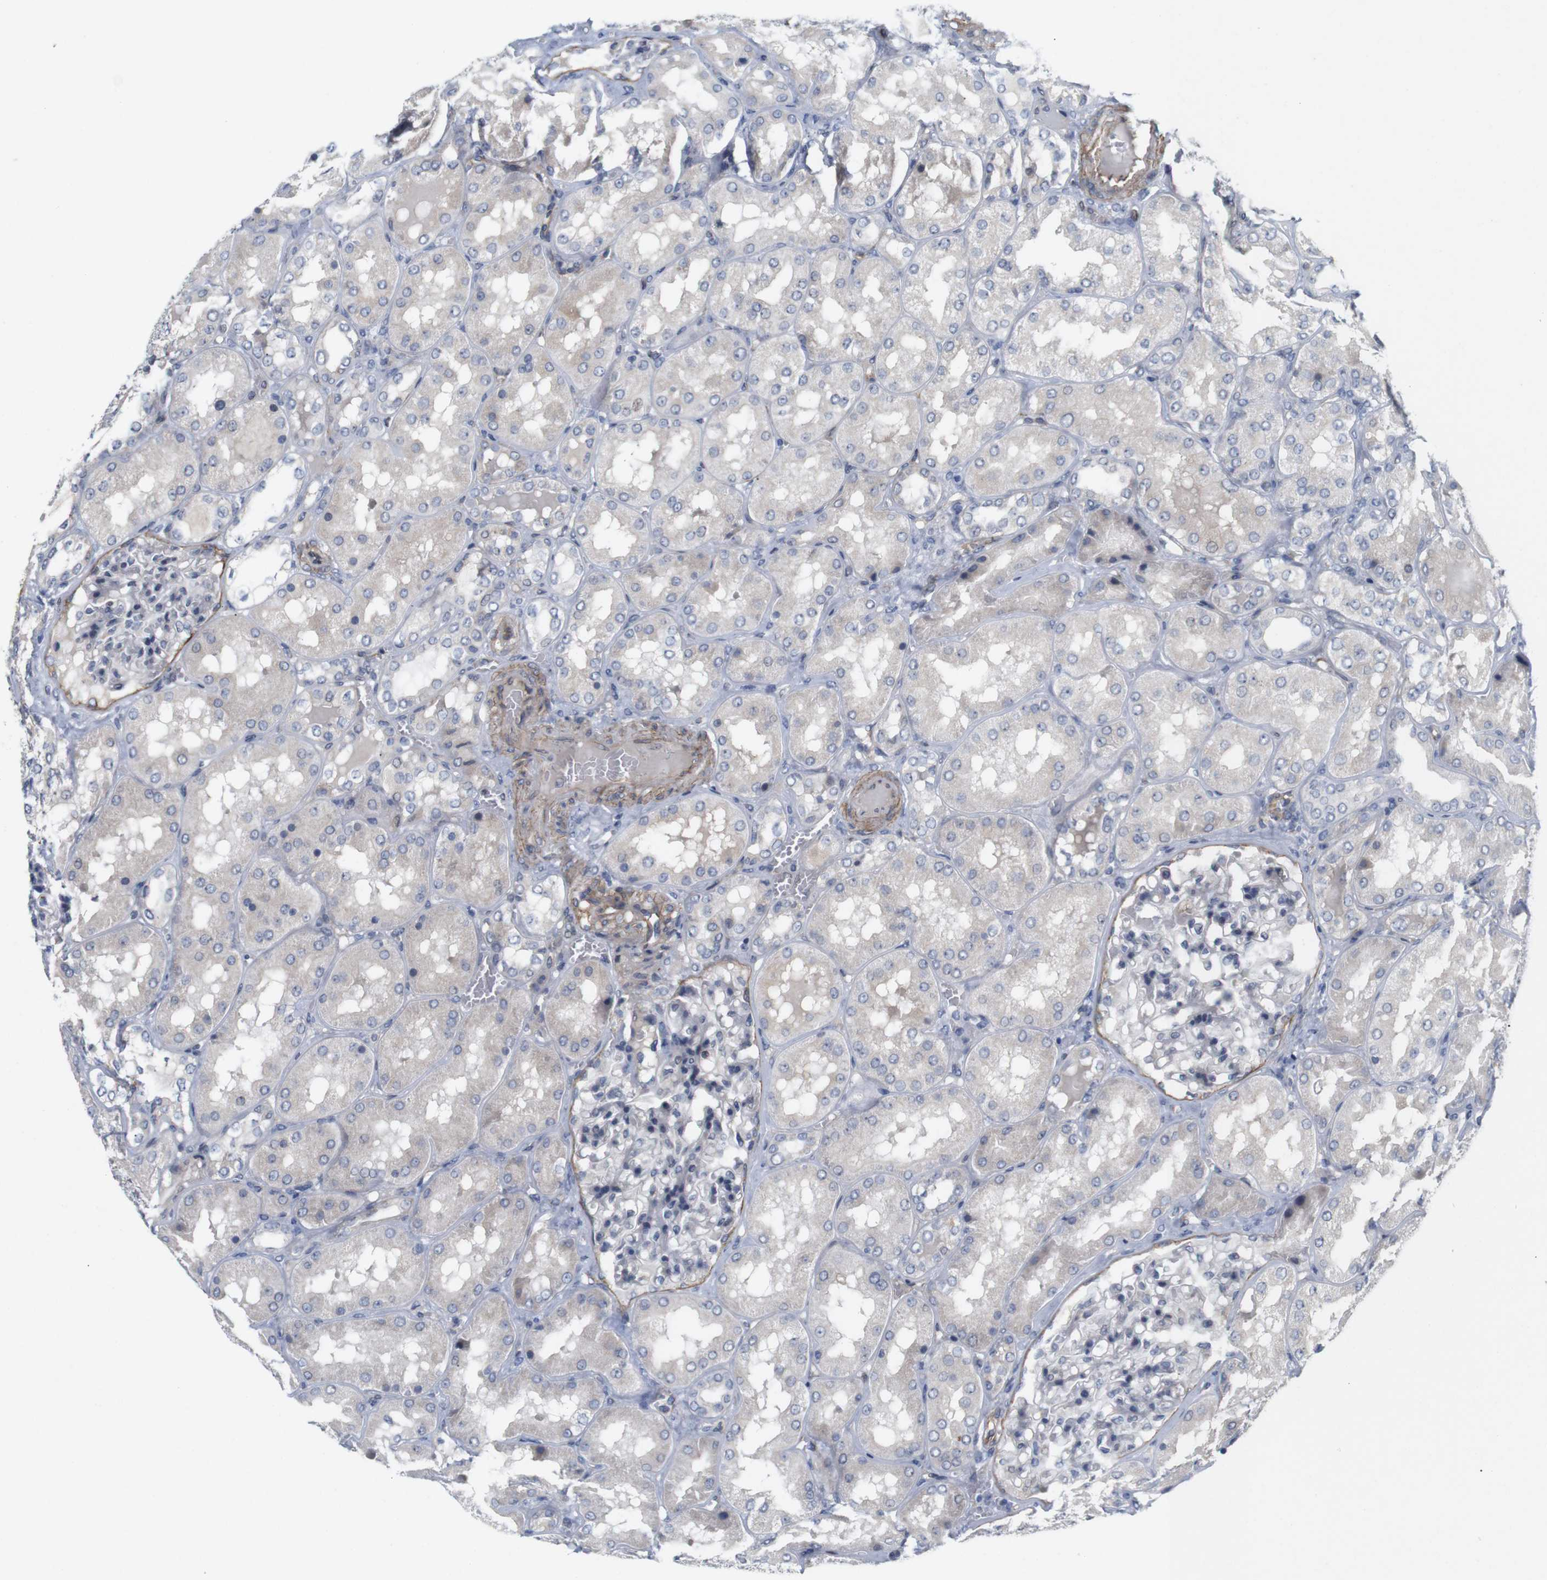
{"staining": {"intensity": "negative", "quantity": "none", "location": "none"}, "tissue": "kidney", "cell_type": "Cells in glomeruli", "image_type": "normal", "snomed": [{"axis": "morphology", "description": "Normal tissue, NOS"}, {"axis": "topography", "description": "Kidney"}], "caption": "Protein analysis of unremarkable kidney displays no significant expression in cells in glomeruli.", "gene": "CYB561", "patient": {"sex": "female", "age": 56}}